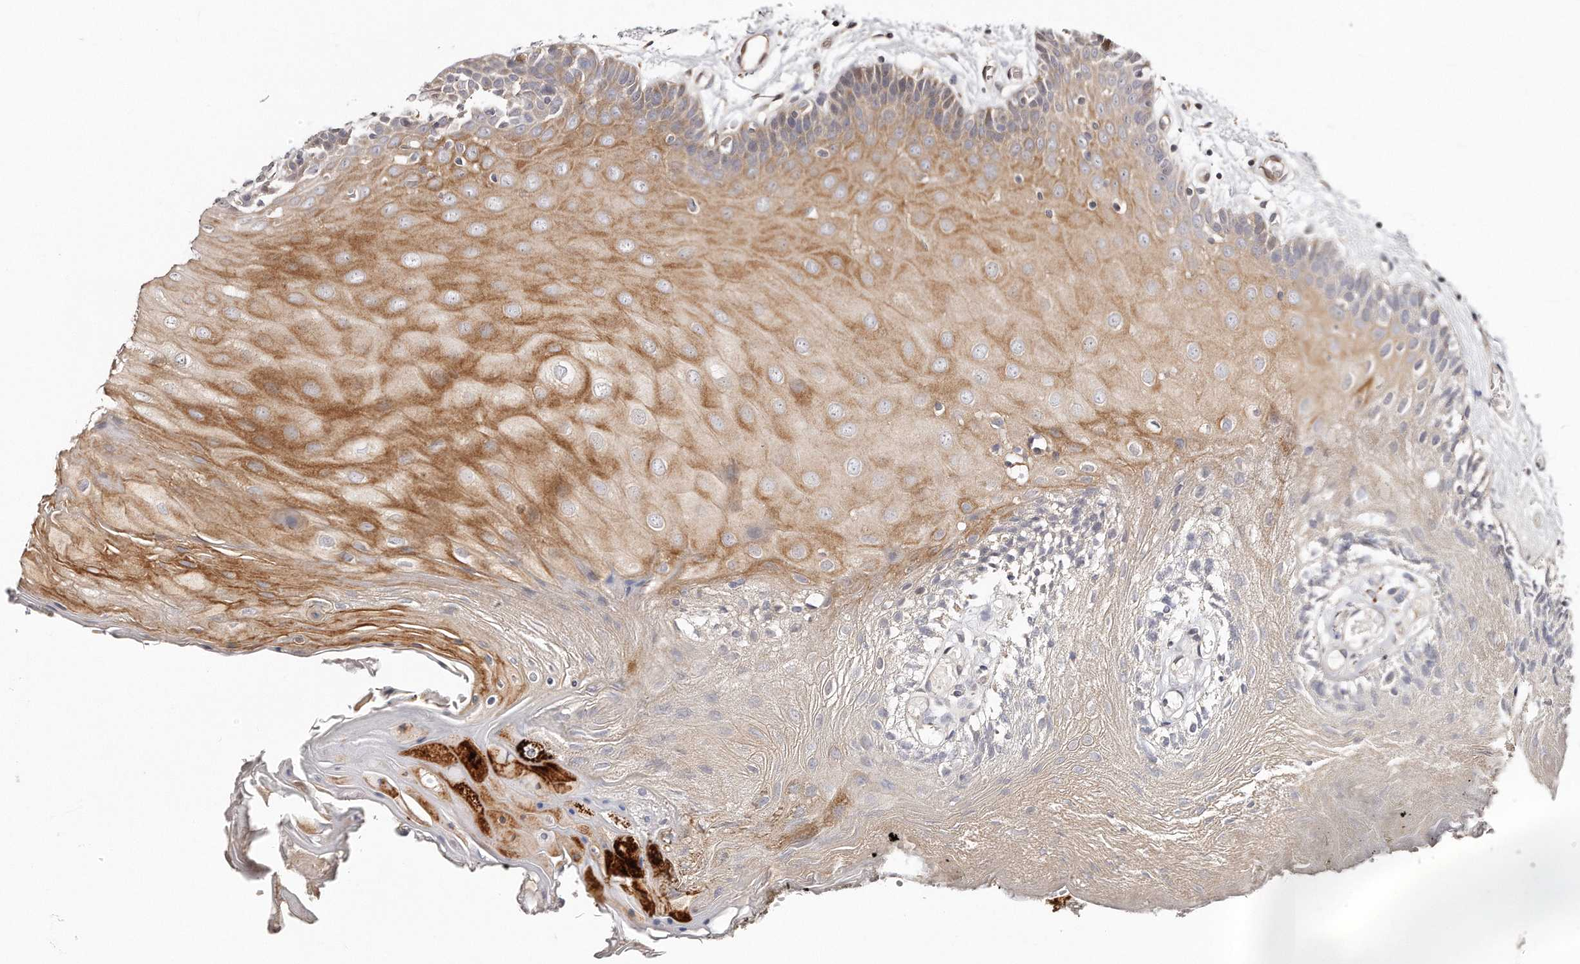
{"staining": {"intensity": "moderate", "quantity": "25%-75%", "location": "cytoplasmic/membranous"}, "tissue": "oral mucosa", "cell_type": "Squamous epithelial cells", "image_type": "normal", "snomed": [{"axis": "morphology", "description": "Normal tissue, NOS"}, {"axis": "morphology", "description": "Squamous cell carcinoma, NOS"}, {"axis": "topography", "description": "Skeletal muscle"}, {"axis": "topography", "description": "Oral tissue"}, {"axis": "topography", "description": "Salivary gland"}, {"axis": "topography", "description": "Head-Neck"}], "caption": "Immunohistochemistry (IHC) (DAB) staining of normal human oral mucosa displays moderate cytoplasmic/membranous protein expression in approximately 25%-75% of squamous epithelial cells. Using DAB (brown) and hematoxylin (blue) stains, captured at high magnification using brightfield microscopy.", "gene": "GBP4", "patient": {"sex": "male", "age": 54}}